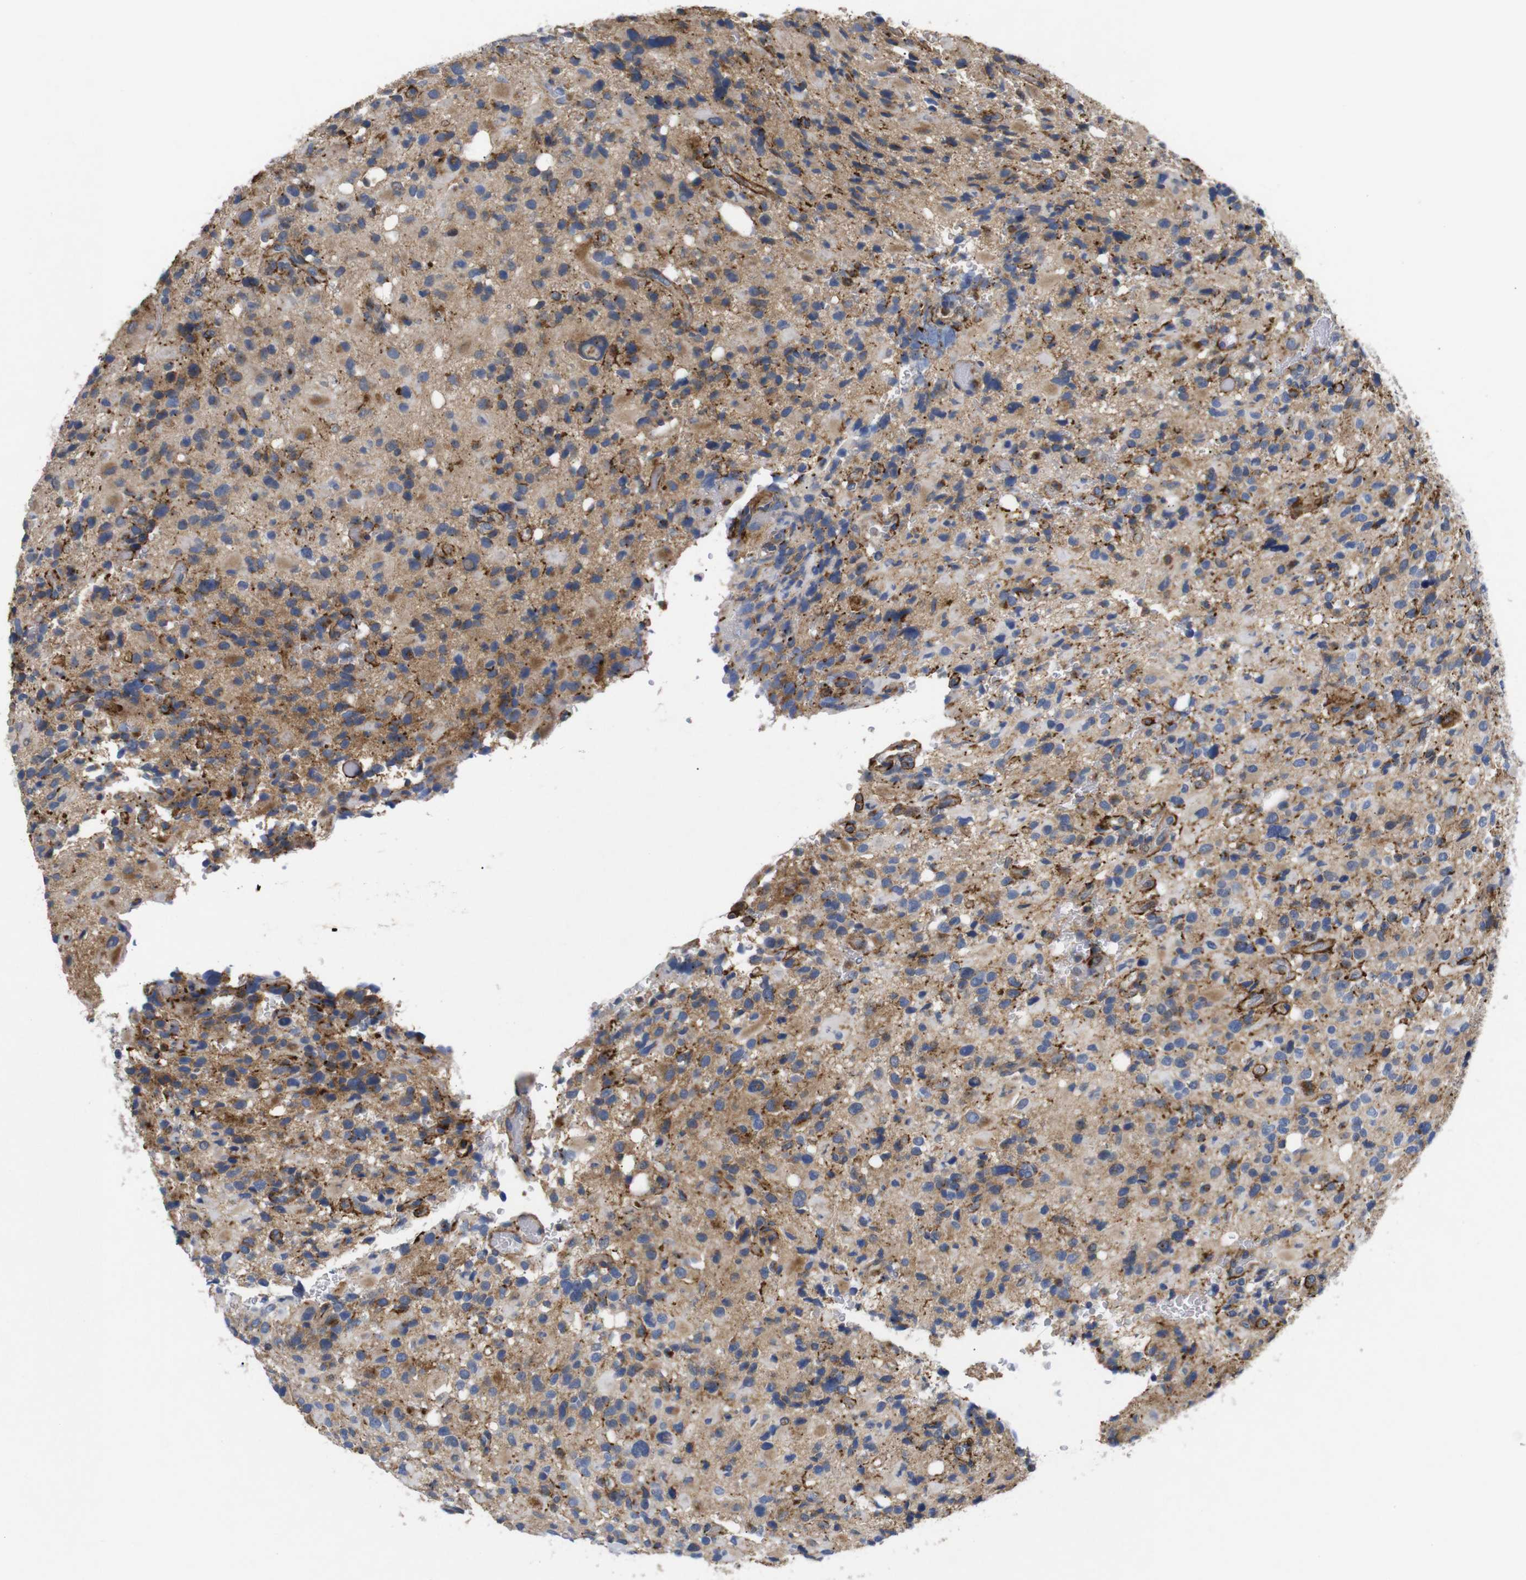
{"staining": {"intensity": "moderate", "quantity": "<25%", "location": "cytoplasmic/membranous"}, "tissue": "glioma", "cell_type": "Tumor cells", "image_type": "cancer", "snomed": [{"axis": "morphology", "description": "Glioma, malignant, High grade"}, {"axis": "topography", "description": "Brain"}], "caption": "Tumor cells exhibit low levels of moderate cytoplasmic/membranous positivity in about <25% of cells in human glioma.", "gene": "SDCBP", "patient": {"sex": "male", "age": 48}}